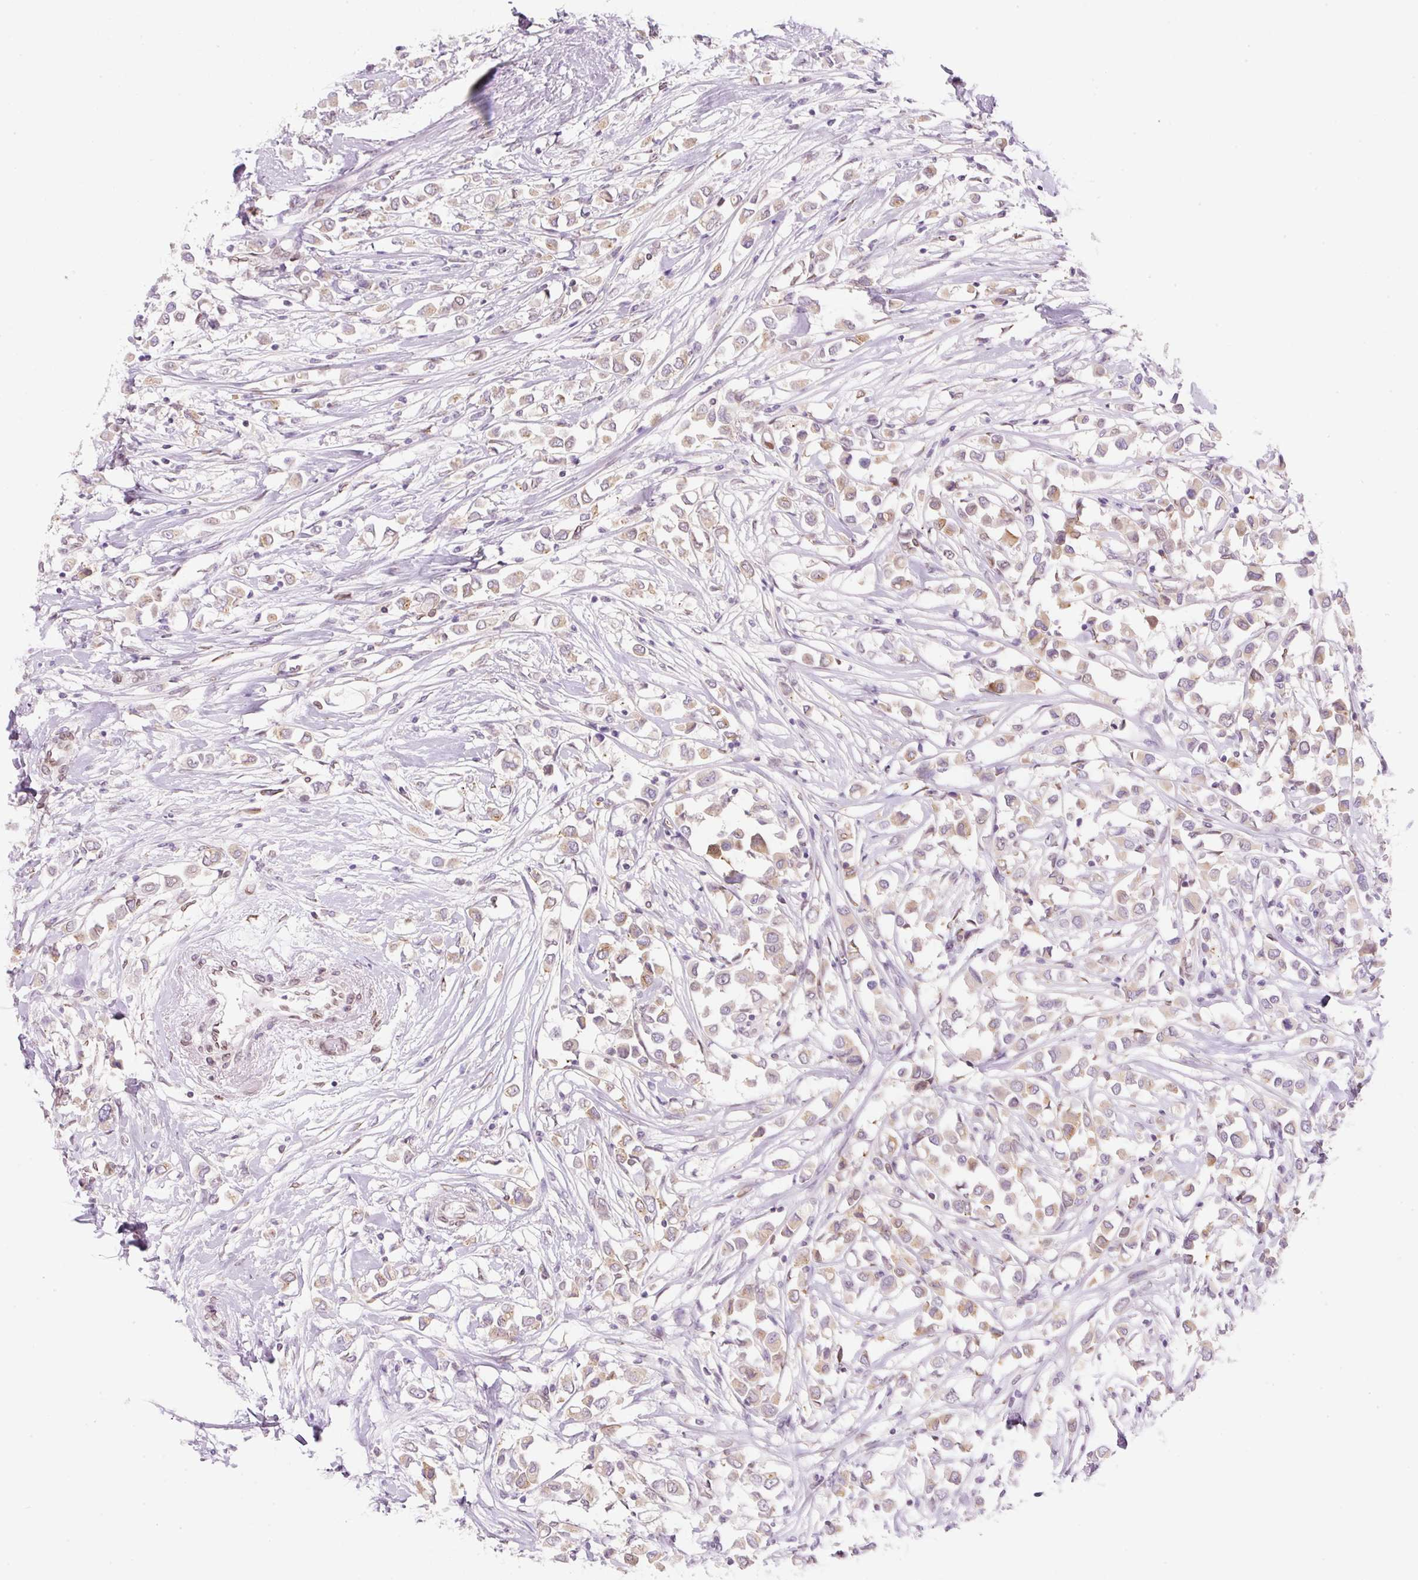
{"staining": {"intensity": "weak", "quantity": ">75%", "location": "cytoplasmic/membranous"}, "tissue": "breast cancer", "cell_type": "Tumor cells", "image_type": "cancer", "snomed": [{"axis": "morphology", "description": "Duct carcinoma"}, {"axis": "topography", "description": "Breast"}], "caption": "IHC staining of breast invasive ductal carcinoma, which shows low levels of weak cytoplasmic/membranous expression in approximately >75% of tumor cells indicating weak cytoplasmic/membranous protein positivity. The staining was performed using DAB (3,3'-diaminobenzidine) (brown) for protein detection and nuclei were counterstained in hematoxylin (blue).", "gene": "SYNE3", "patient": {"sex": "female", "age": 61}}